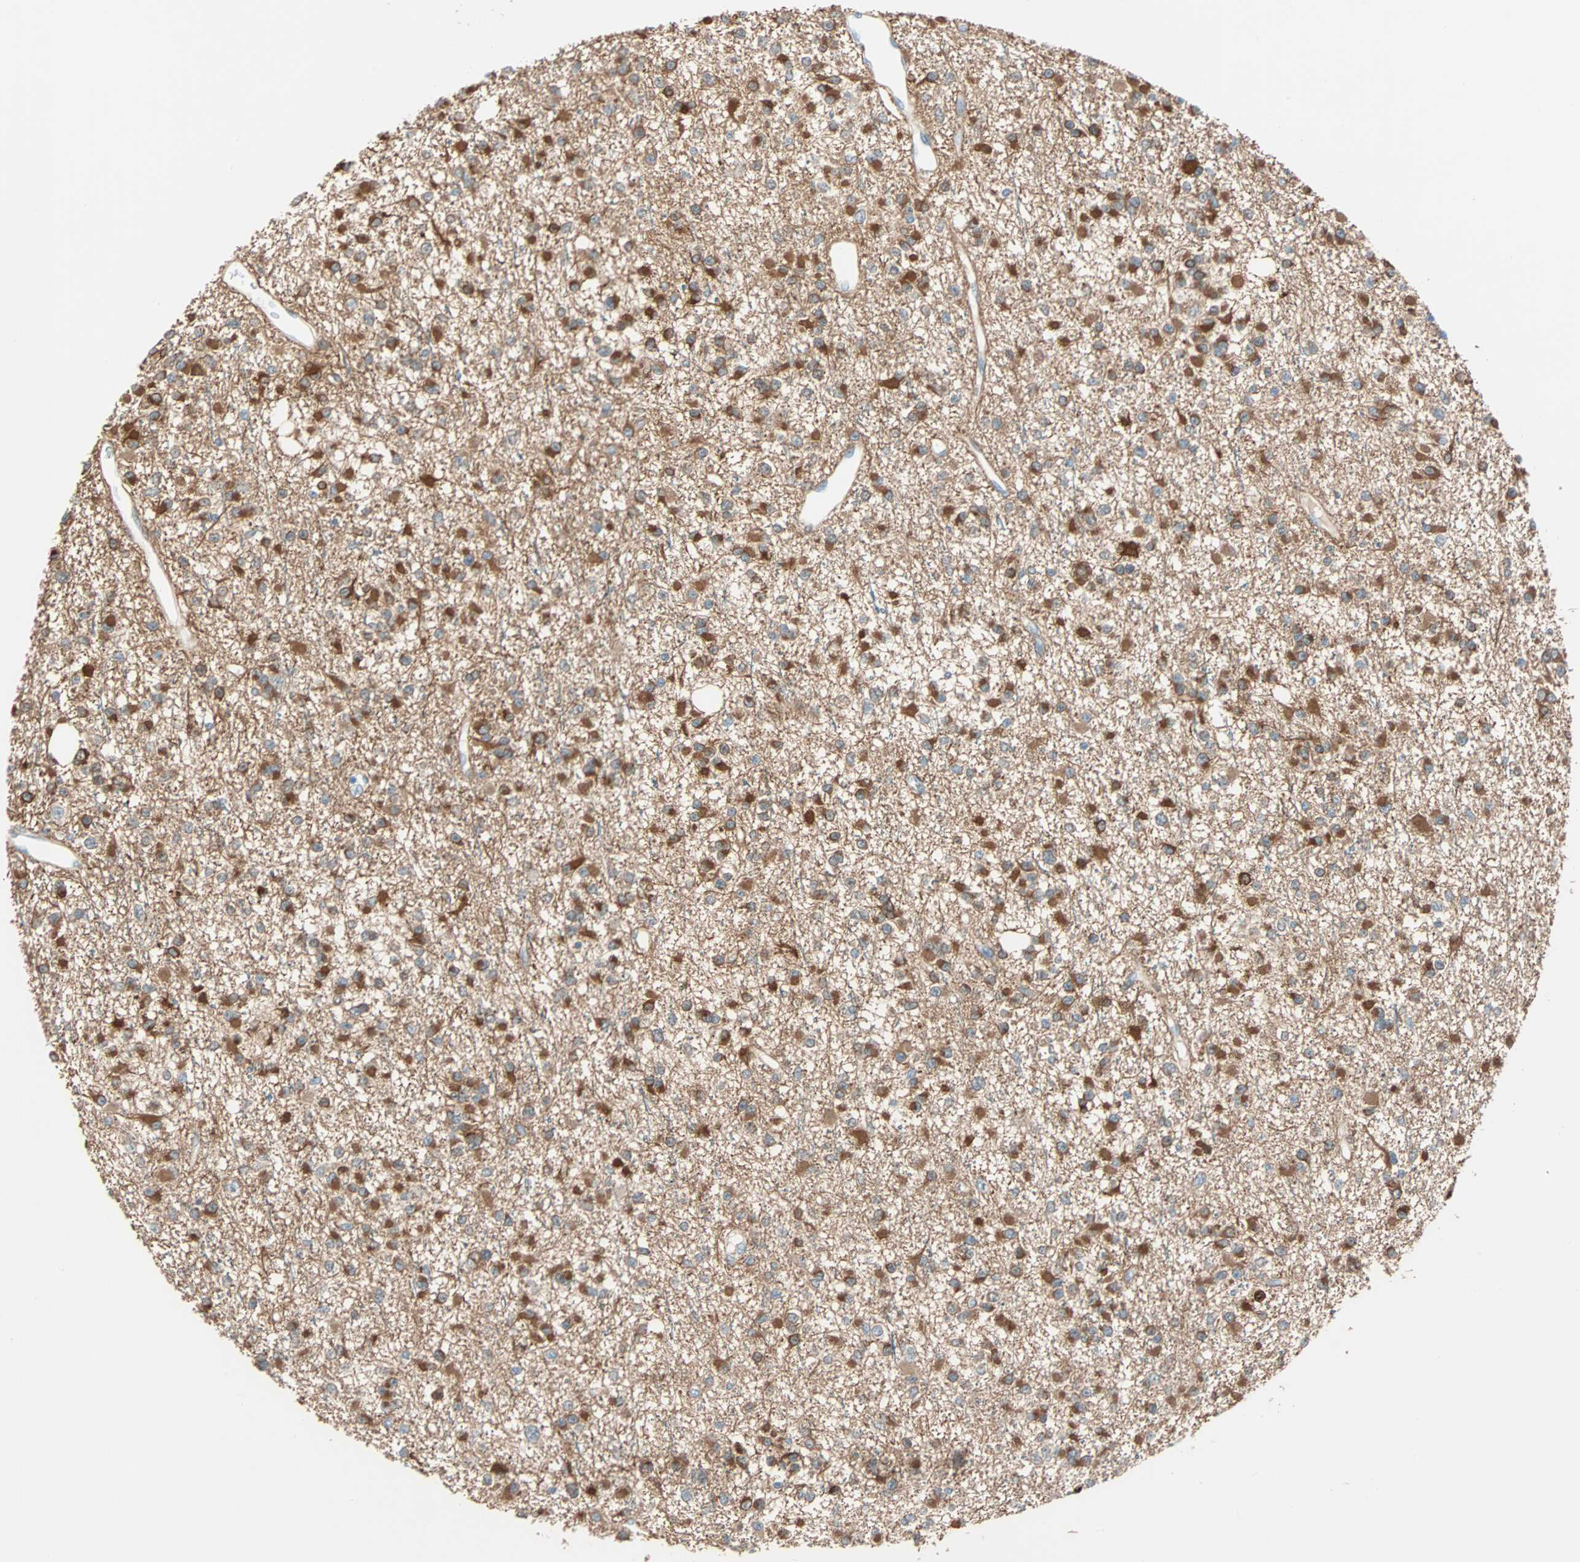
{"staining": {"intensity": "strong", "quantity": ">75%", "location": "cytoplasmic/membranous"}, "tissue": "glioma", "cell_type": "Tumor cells", "image_type": "cancer", "snomed": [{"axis": "morphology", "description": "Glioma, malignant, NOS"}, {"axis": "topography", "description": "Cerebellum"}], "caption": "Protein analysis of glioma tissue displays strong cytoplasmic/membranous positivity in about >75% of tumor cells.", "gene": "ATF6", "patient": {"sex": "female", "age": 10}}